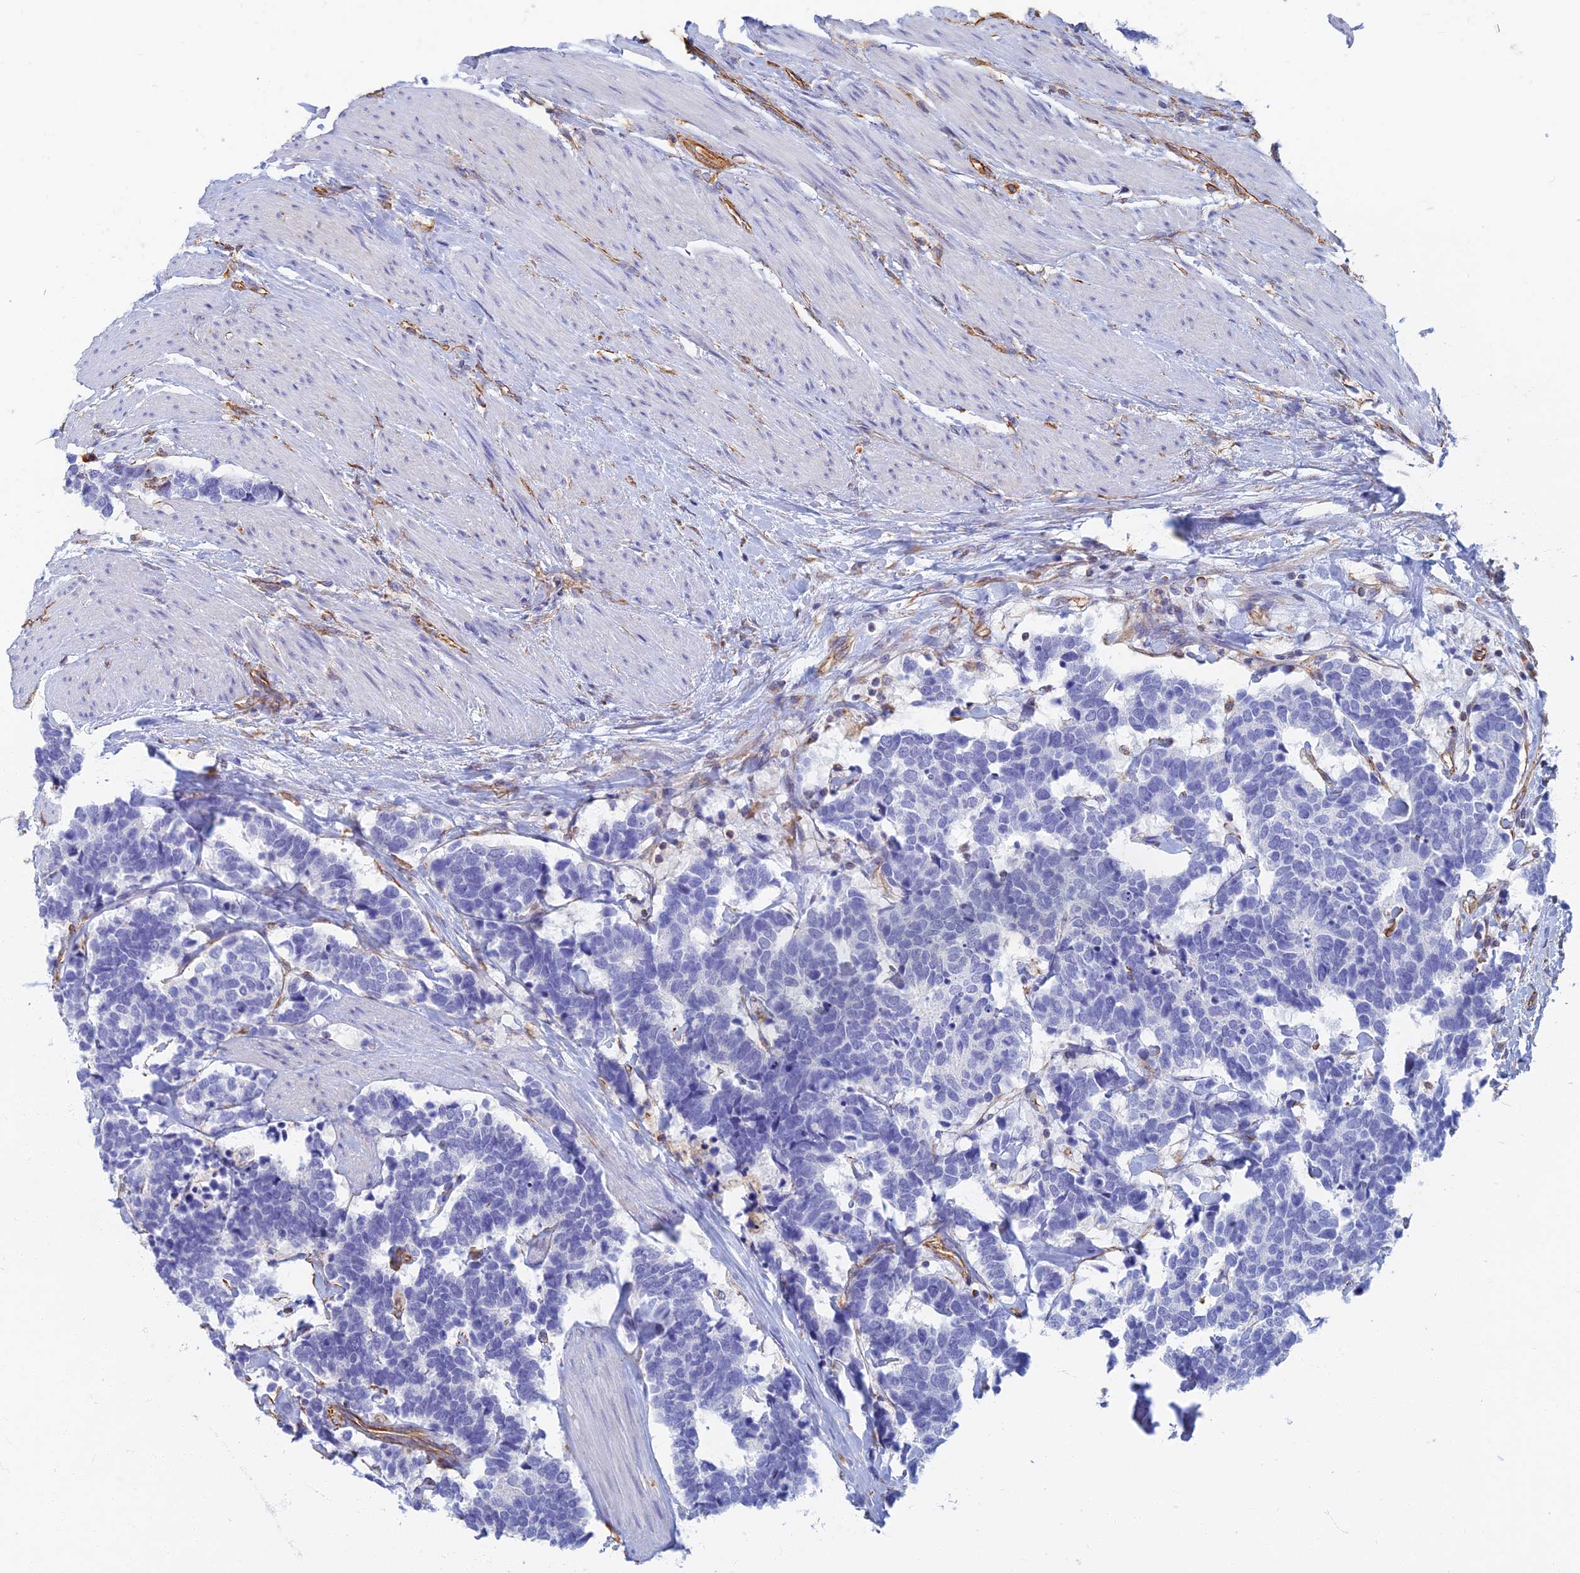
{"staining": {"intensity": "negative", "quantity": "none", "location": "none"}, "tissue": "carcinoid", "cell_type": "Tumor cells", "image_type": "cancer", "snomed": [{"axis": "morphology", "description": "Carcinoma, NOS"}, {"axis": "morphology", "description": "Carcinoid, malignant, NOS"}, {"axis": "topography", "description": "Urinary bladder"}], "caption": "Immunohistochemical staining of carcinoid (malignant) exhibits no significant positivity in tumor cells.", "gene": "RMC1", "patient": {"sex": "male", "age": 57}}